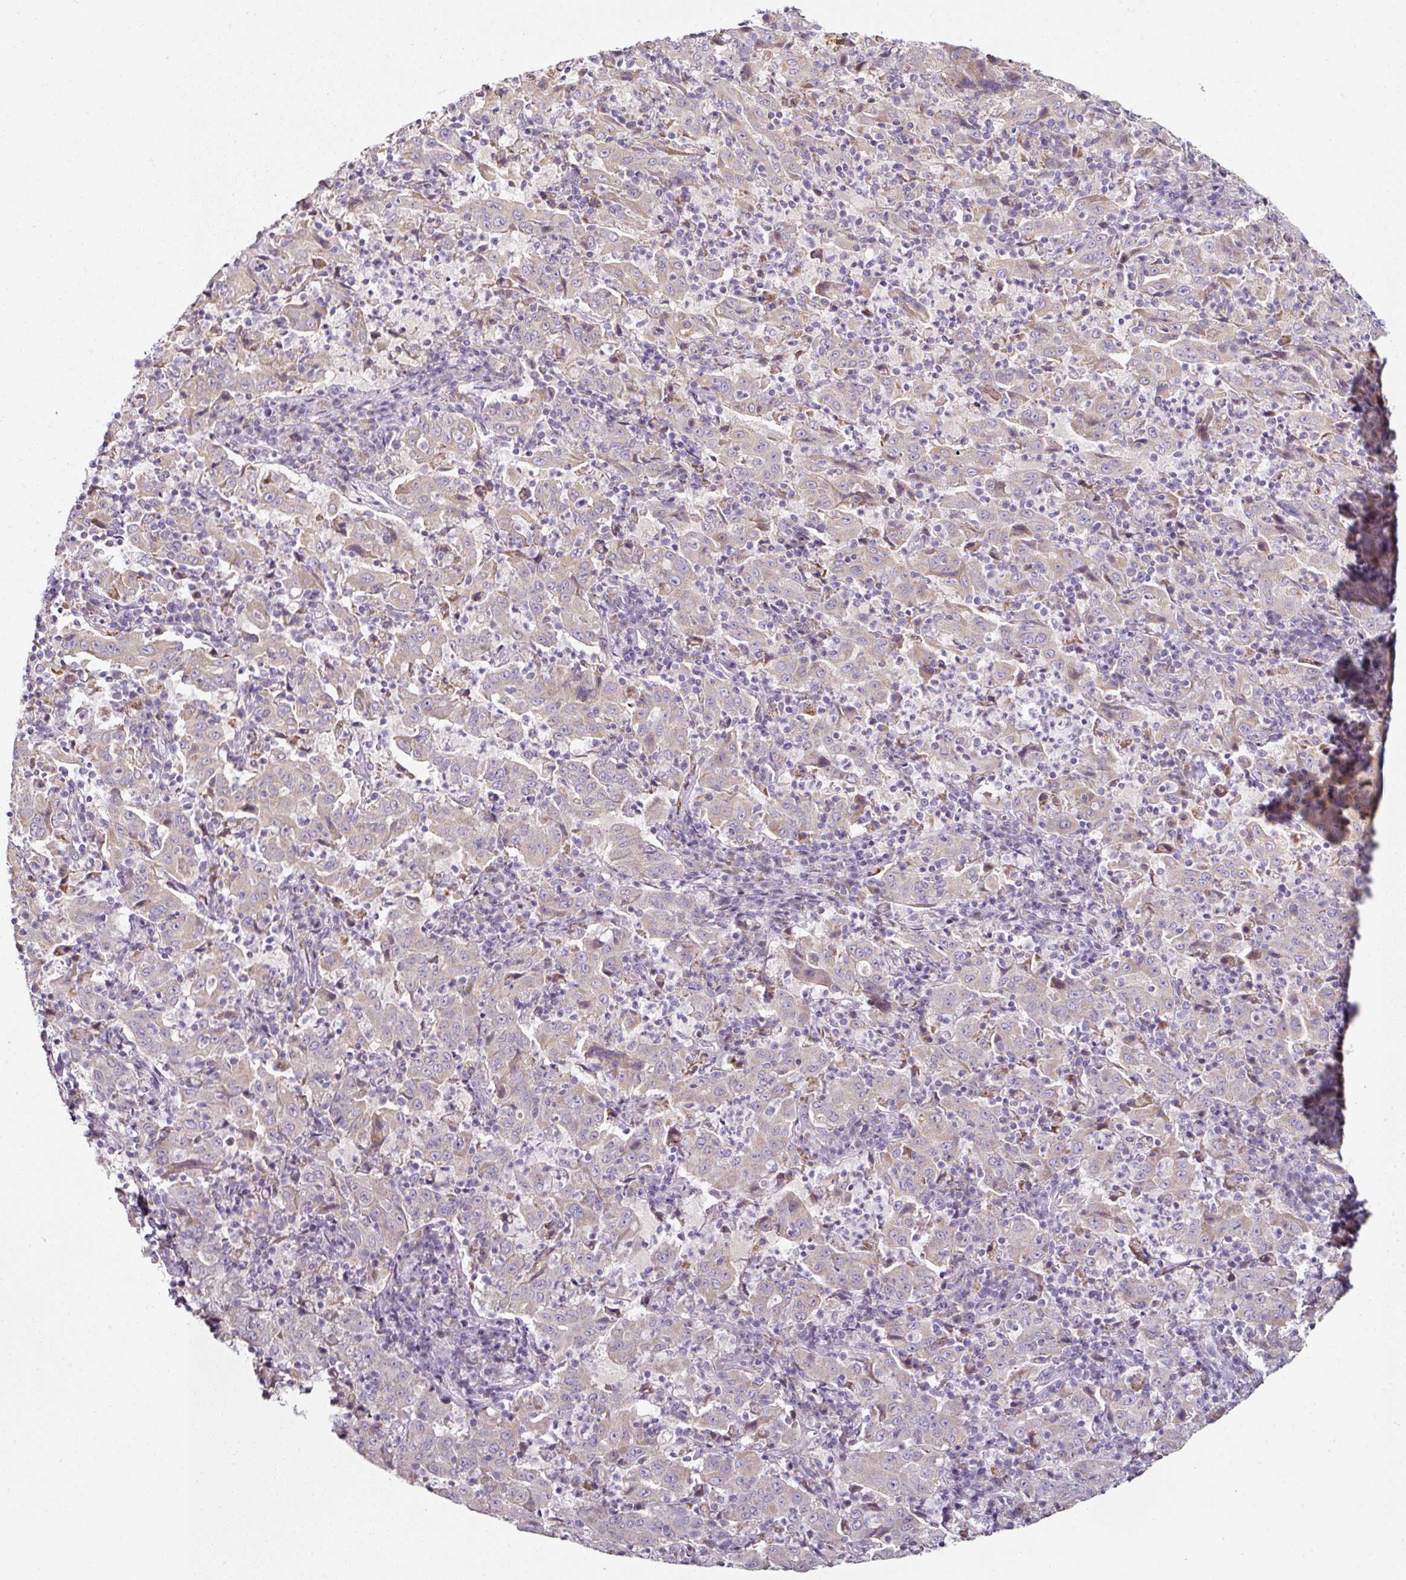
{"staining": {"intensity": "weak", "quantity": "<25%", "location": "cytoplasmic/membranous"}, "tissue": "pancreatic cancer", "cell_type": "Tumor cells", "image_type": "cancer", "snomed": [{"axis": "morphology", "description": "Adenocarcinoma, NOS"}, {"axis": "topography", "description": "Pancreas"}], "caption": "Micrograph shows no protein positivity in tumor cells of pancreatic adenocarcinoma tissue.", "gene": "CAP2", "patient": {"sex": "male", "age": 63}}